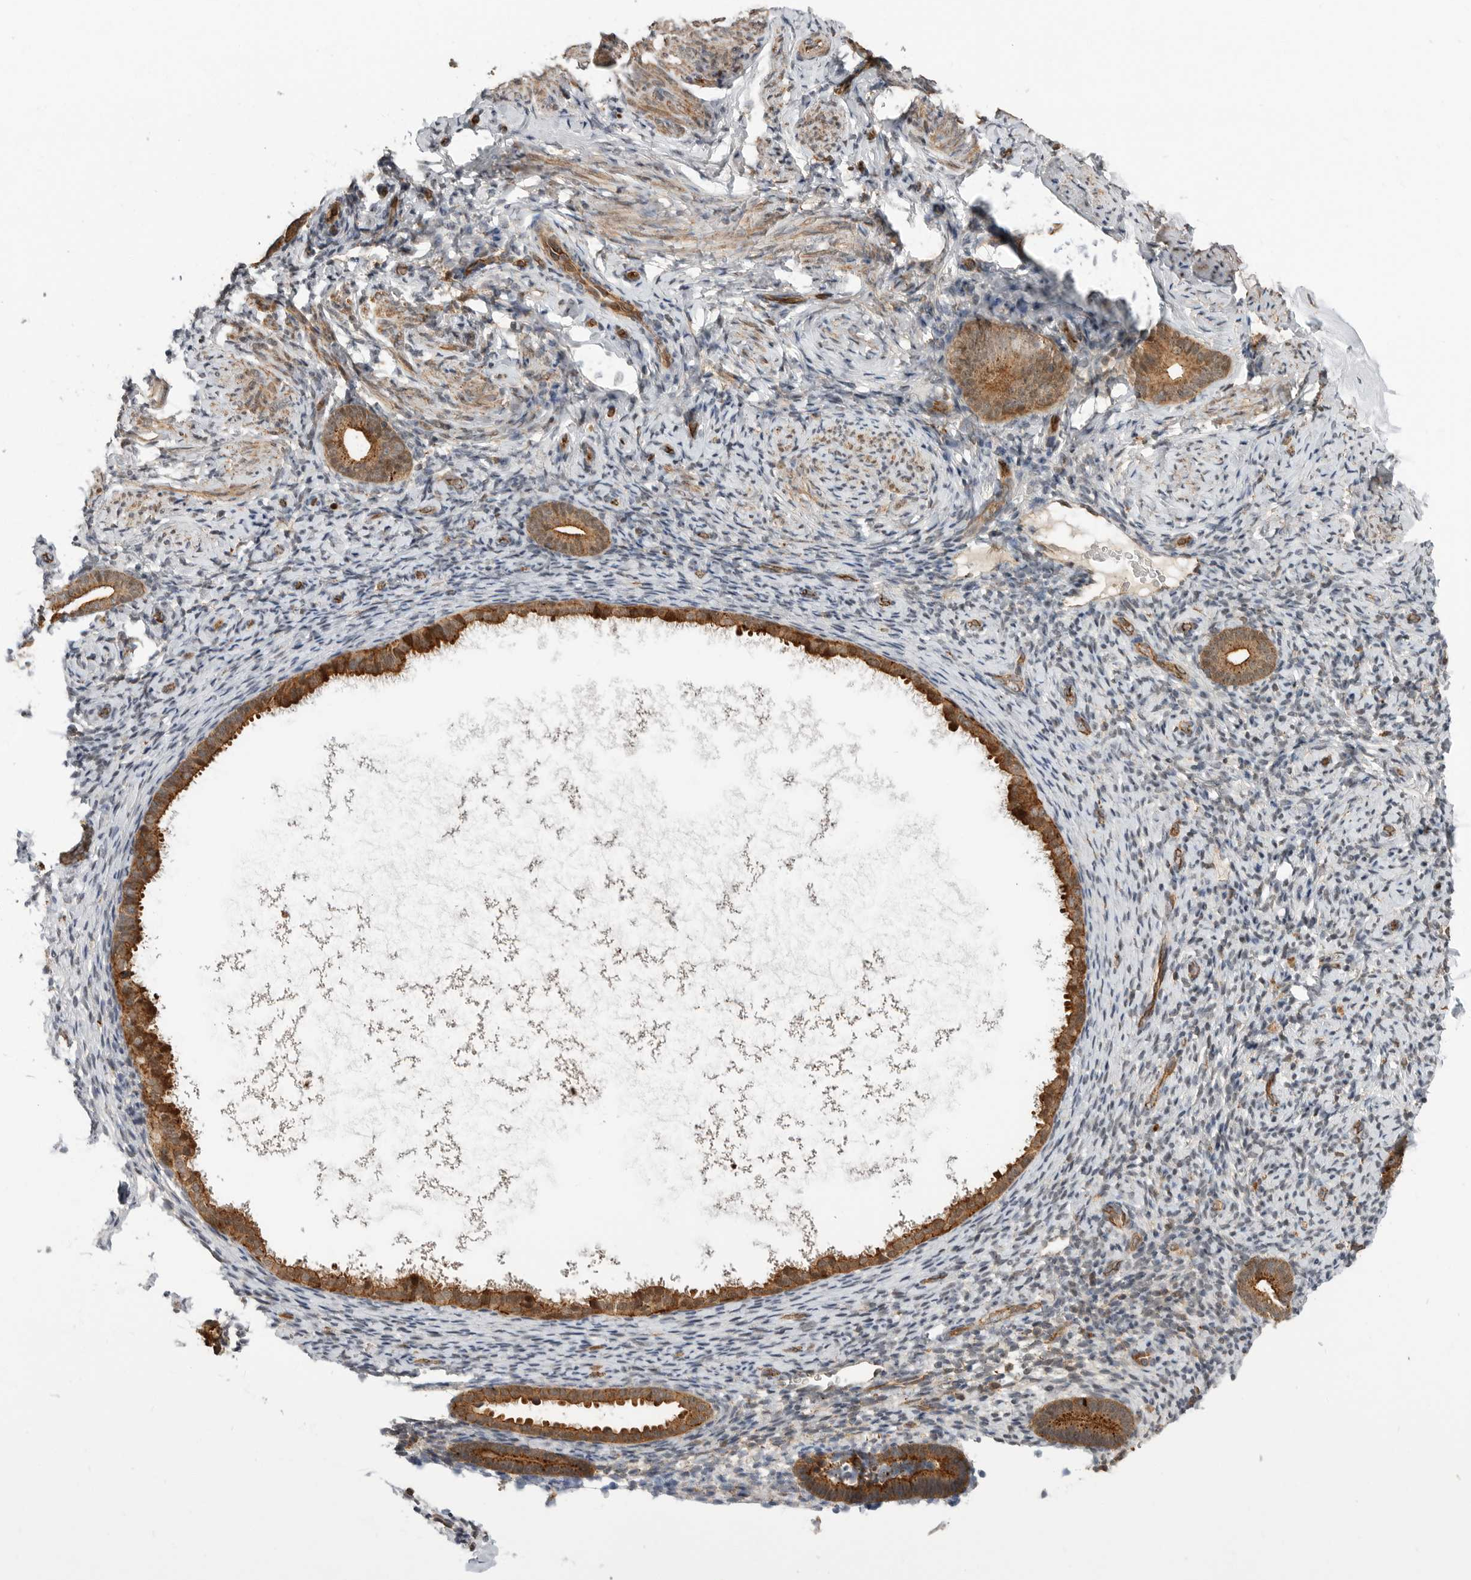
{"staining": {"intensity": "moderate", "quantity": "<25%", "location": "cytoplasmic/membranous,nuclear"}, "tissue": "endometrium", "cell_type": "Cells in endometrial stroma", "image_type": "normal", "snomed": [{"axis": "morphology", "description": "Normal tissue, NOS"}, {"axis": "topography", "description": "Endometrium"}], "caption": "This image shows benign endometrium stained with immunohistochemistry (IHC) to label a protein in brown. The cytoplasmic/membranous,nuclear of cells in endometrial stroma show moderate positivity for the protein. Nuclei are counter-stained blue.", "gene": "STRAP", "patient": {"sex": "female", "age": 51}}